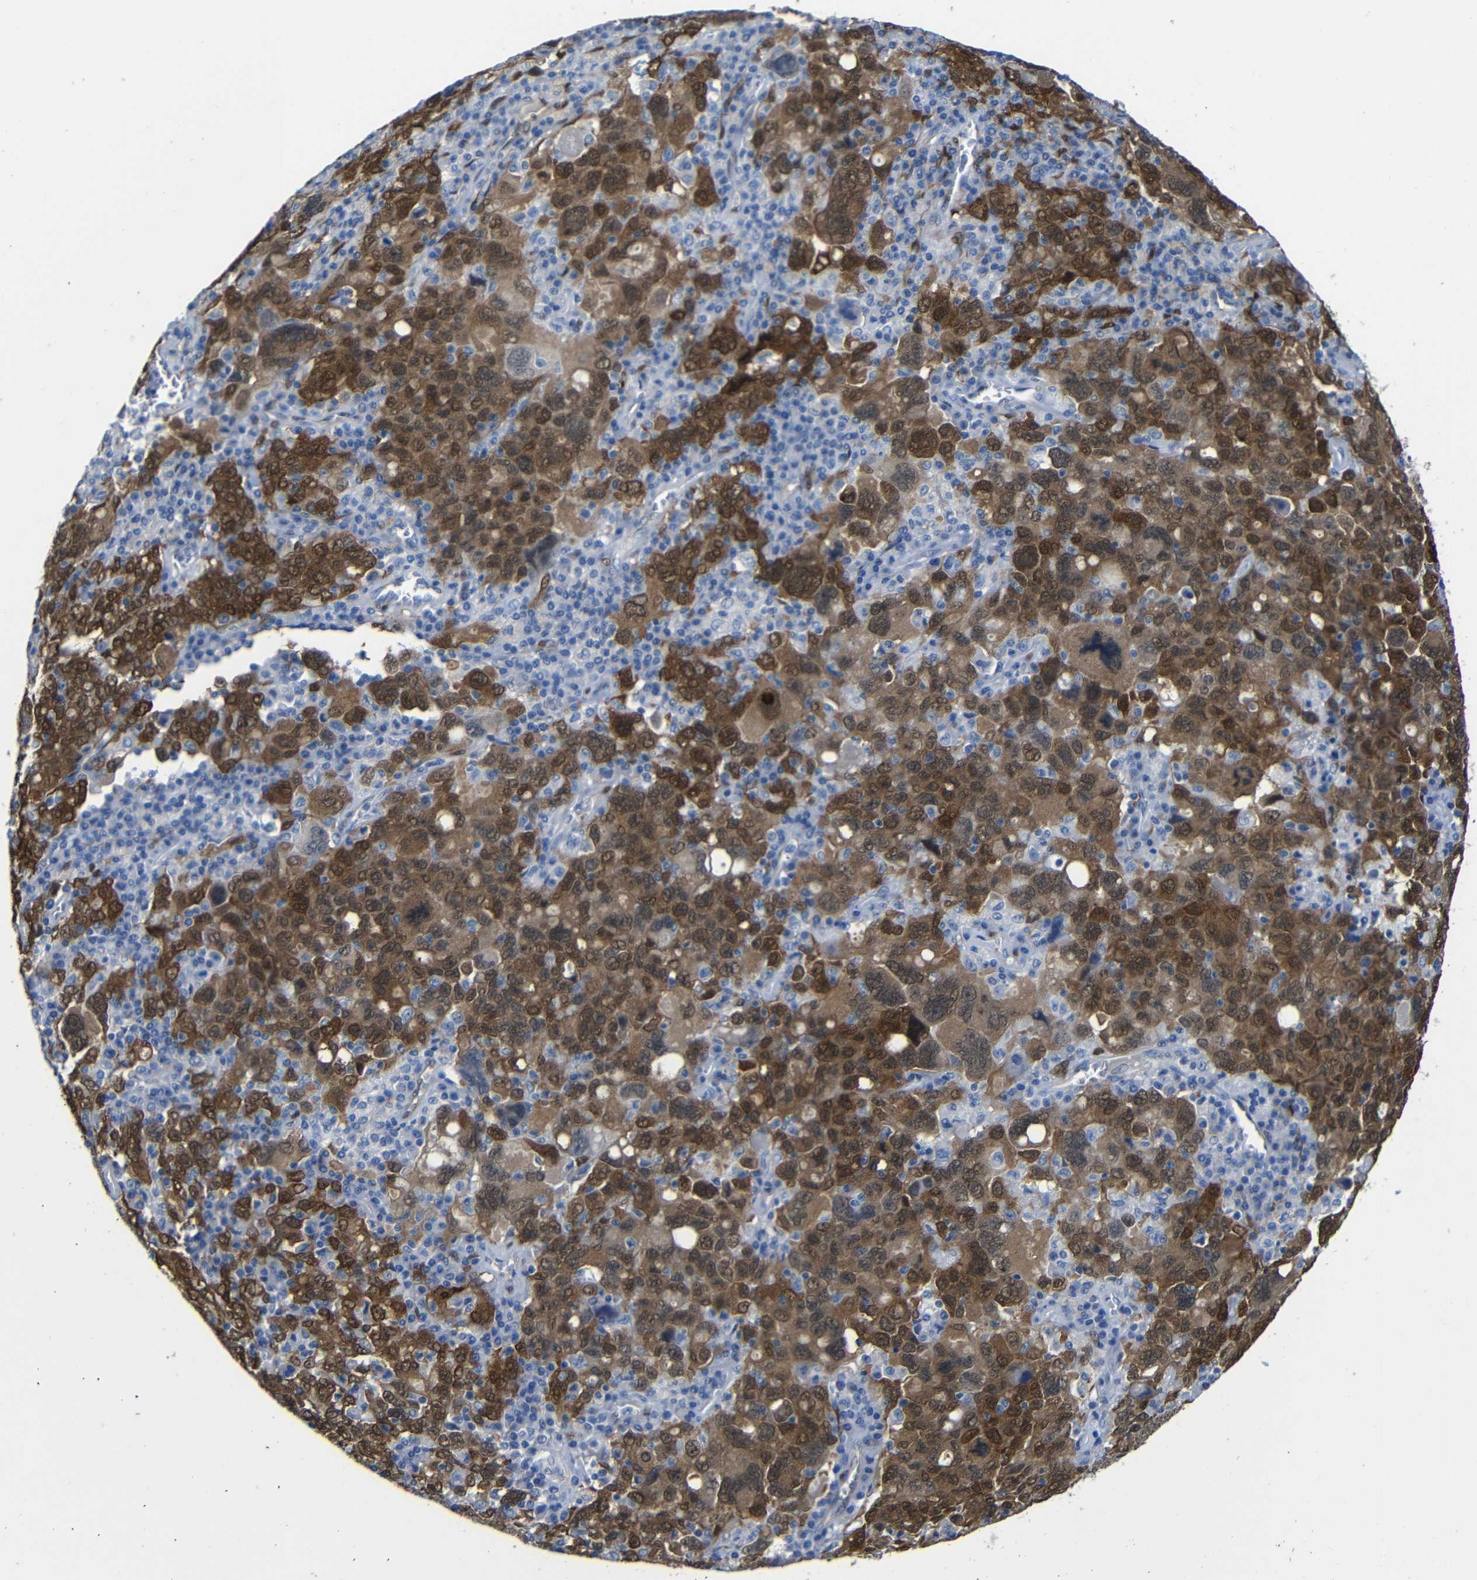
{"staining": {"intensity": "strong", "quantity": ">75%", "location": "cytoplasmic/membranous,nuclear"}, "tissue": "ovarian cancer", "cell_type": "Tumor cells", "image_type": "cancer", "snomed": [{"axis": "morphology", "description": "Carcinoma, endometroid"}, {"axis": "topography", "description": "Ovary"}], "caption": "Strong cytoplasmic/membranous and nuclear expression for a protein is present in approximately >75% of tumor cells of ovarian endometroid carcinoma using immunohistochemistry.", "gene": "YAP1", "patient": {"sex": "female", "age": 62}}